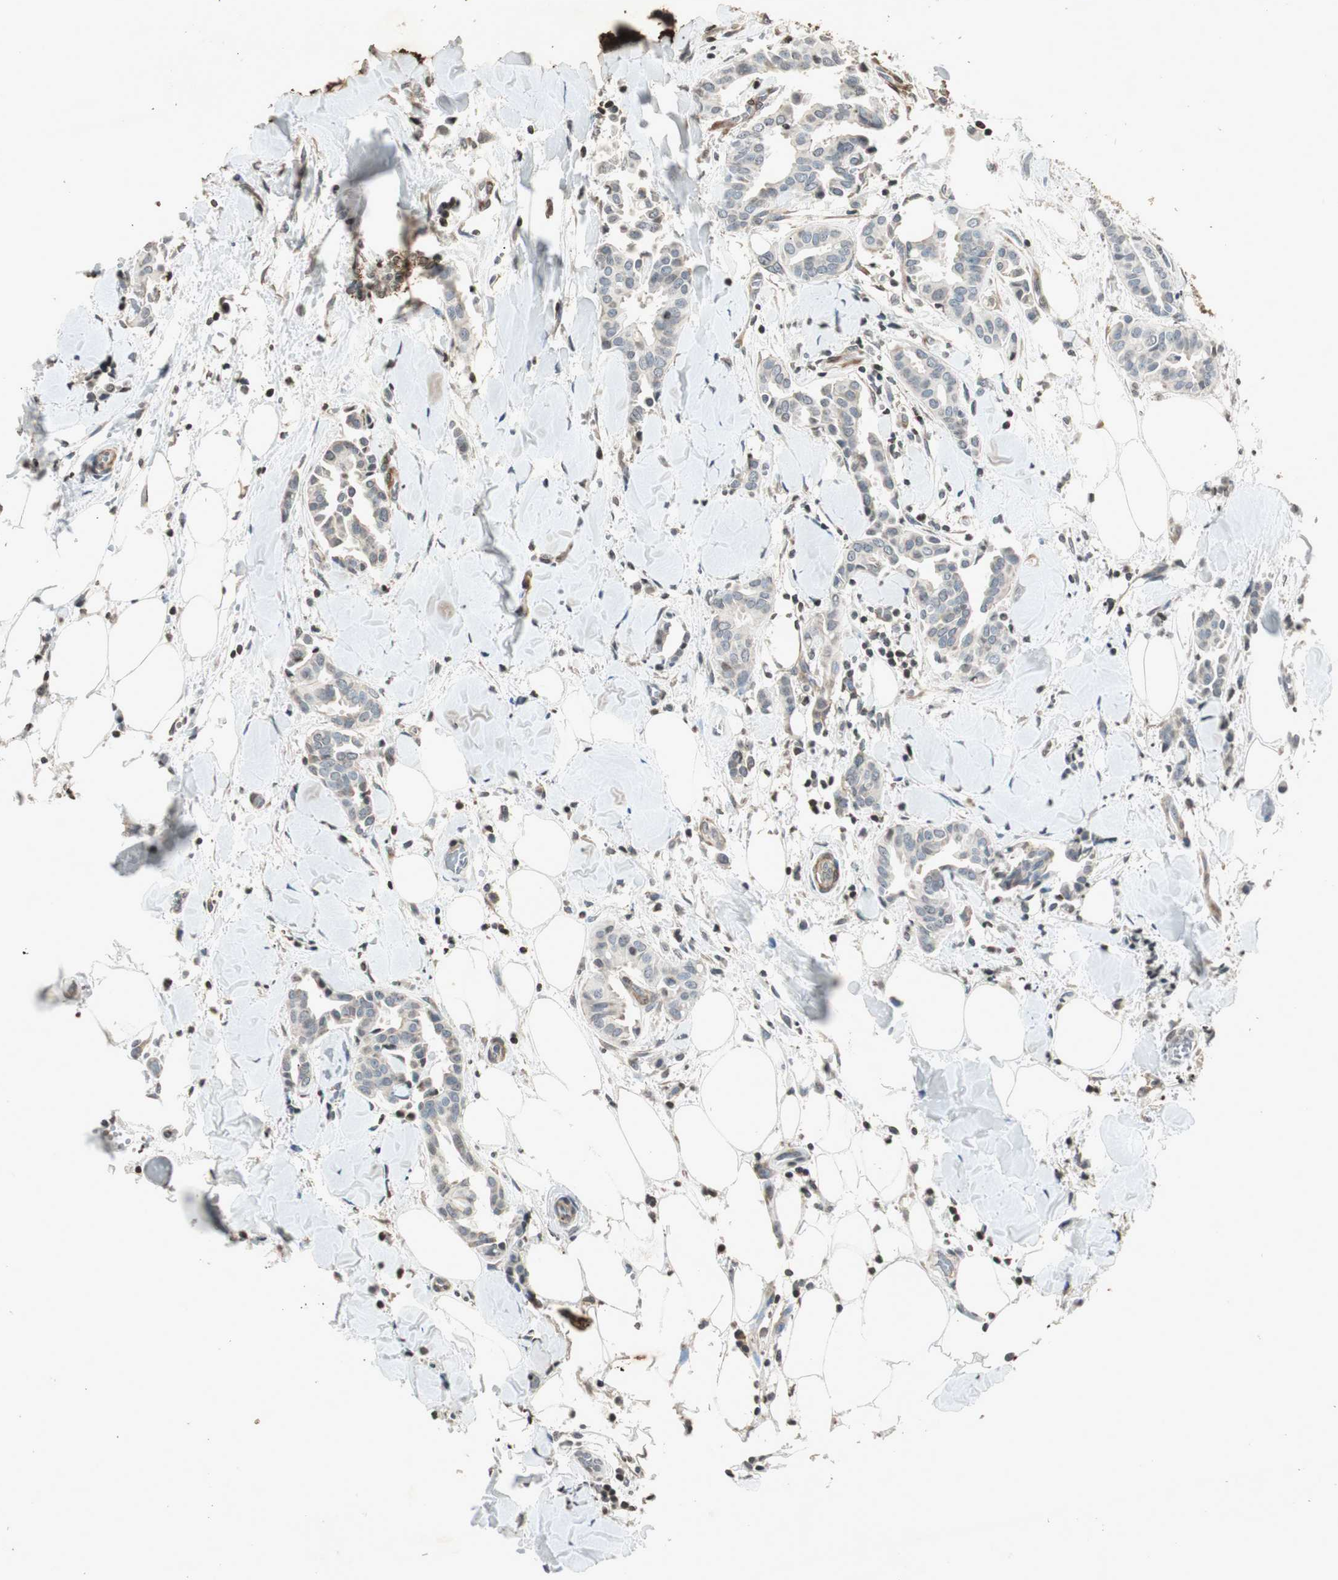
{"staining": {"intensity": "weak", "quantity": "25%-75%", "location": "nuclear"}, "tissue": "head and neck cancer", "cell_type": "Tumor cells", "image_type": "cancer", "snomed": [{"axis": "morphology", "description": "Adenocarcinoma, NOS"}, {"axis": "topography", "description": "Salivary gland"}, {"axis": "topography", "description": "Head-Neck"}], "caption": "There is low levels of weak nuclear expression in tumor cells of head and neck cancer, as demonstrated by immunohistochemical staining (brown color).", "gene": "PRKG1", "patient": {"sex": "female", "age": 59}}